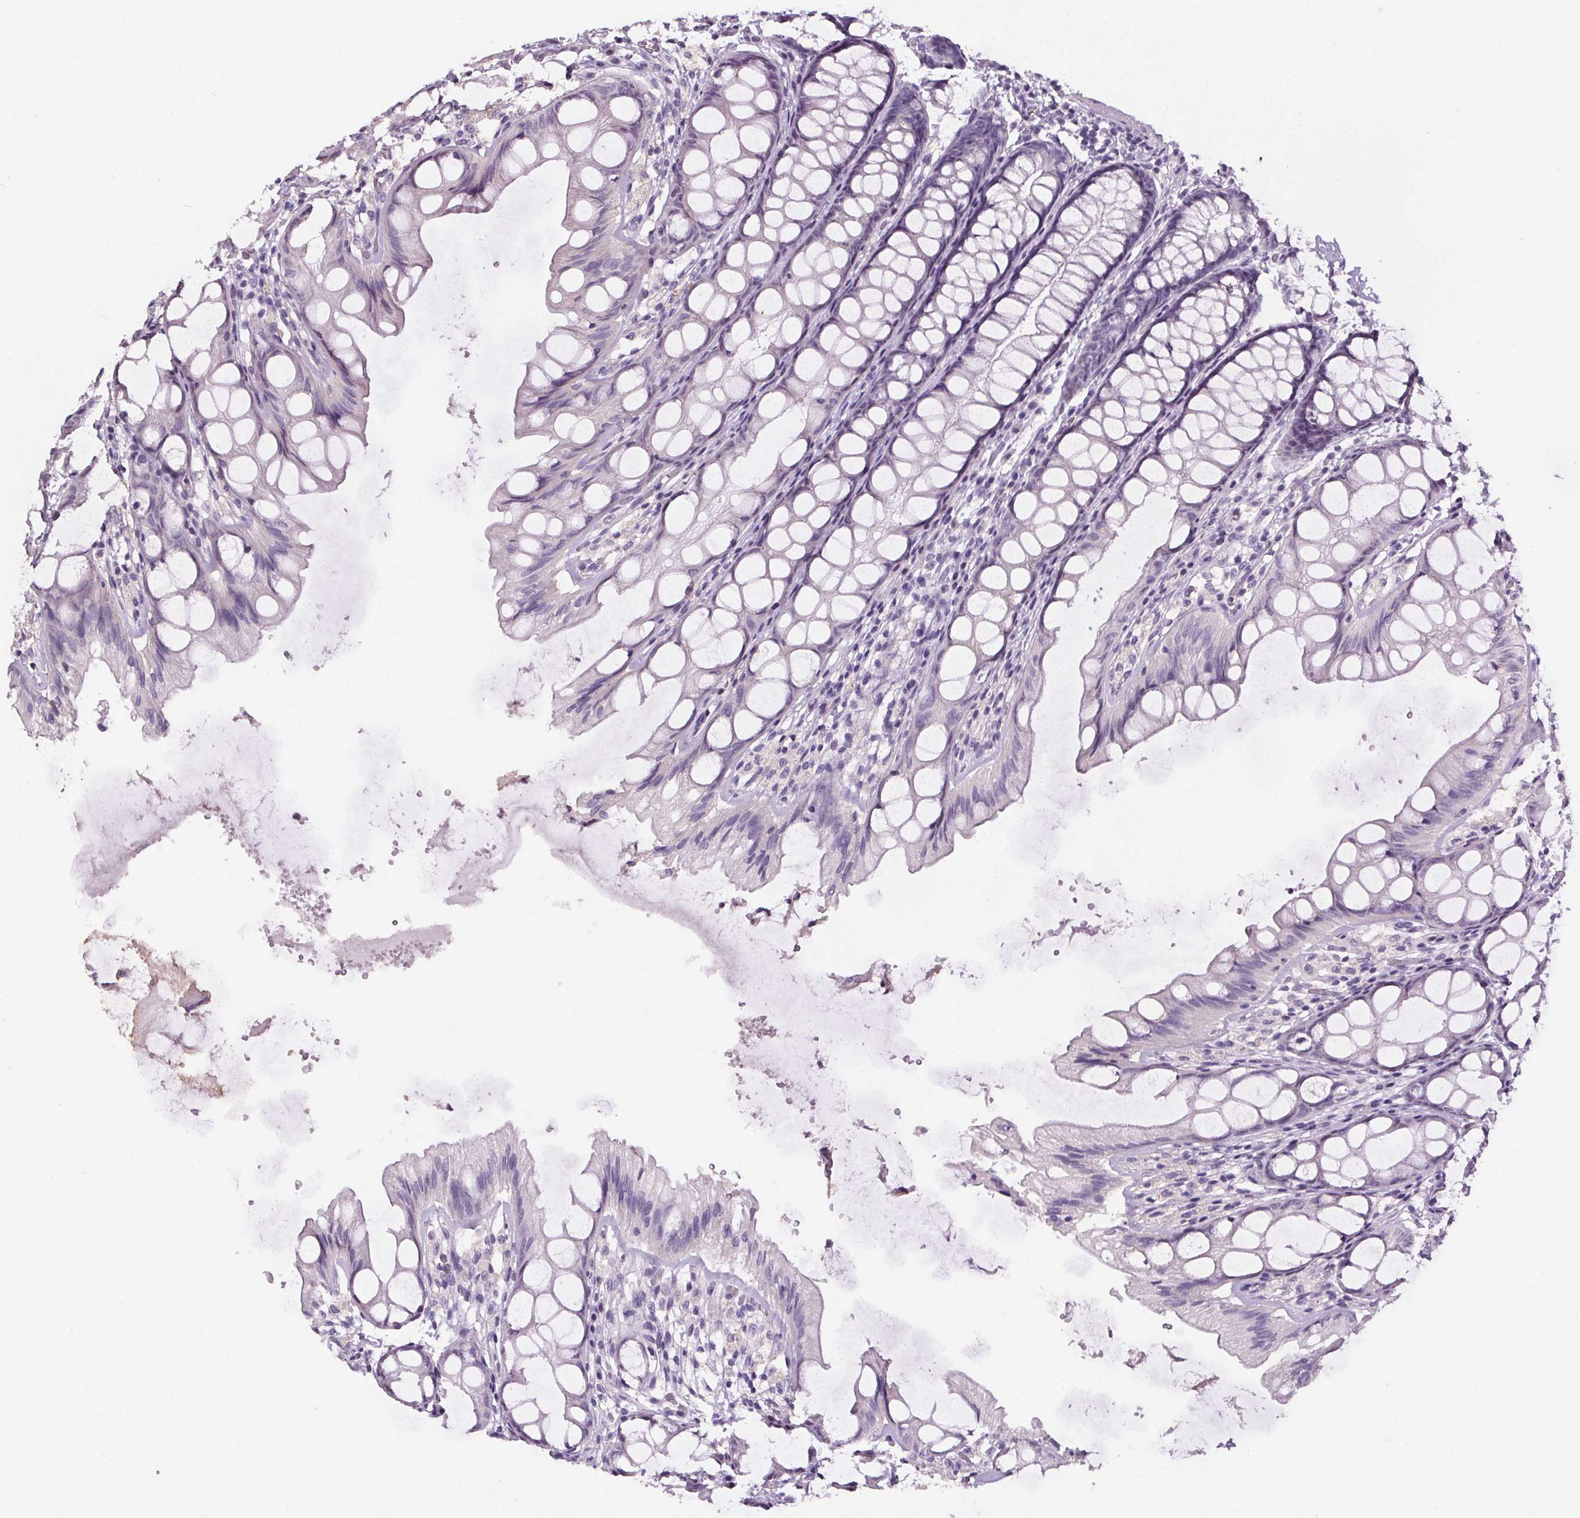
{"staining": {"intensity": "negative", "quantity": "none", "location": "none"}, "tissue": "colon", "cell_type": "Endothelial cells", "image_type": "normal", "snomed": [{"axis": "morphology", "description": "Normal tissue, NOS"}, {"axis": "topography", "description": "Colon"}], "caption": "Histopathology image shows no protein staining in endothelial cells of unremarkable colon. The staining is performed using DAB (3,3'-diaminobenzidine) brown chromogen with nuclei counter-stained in using hematoxylin.", "gene": "GPIHBP1", "patient": {"sex": "male", "age": 47}}